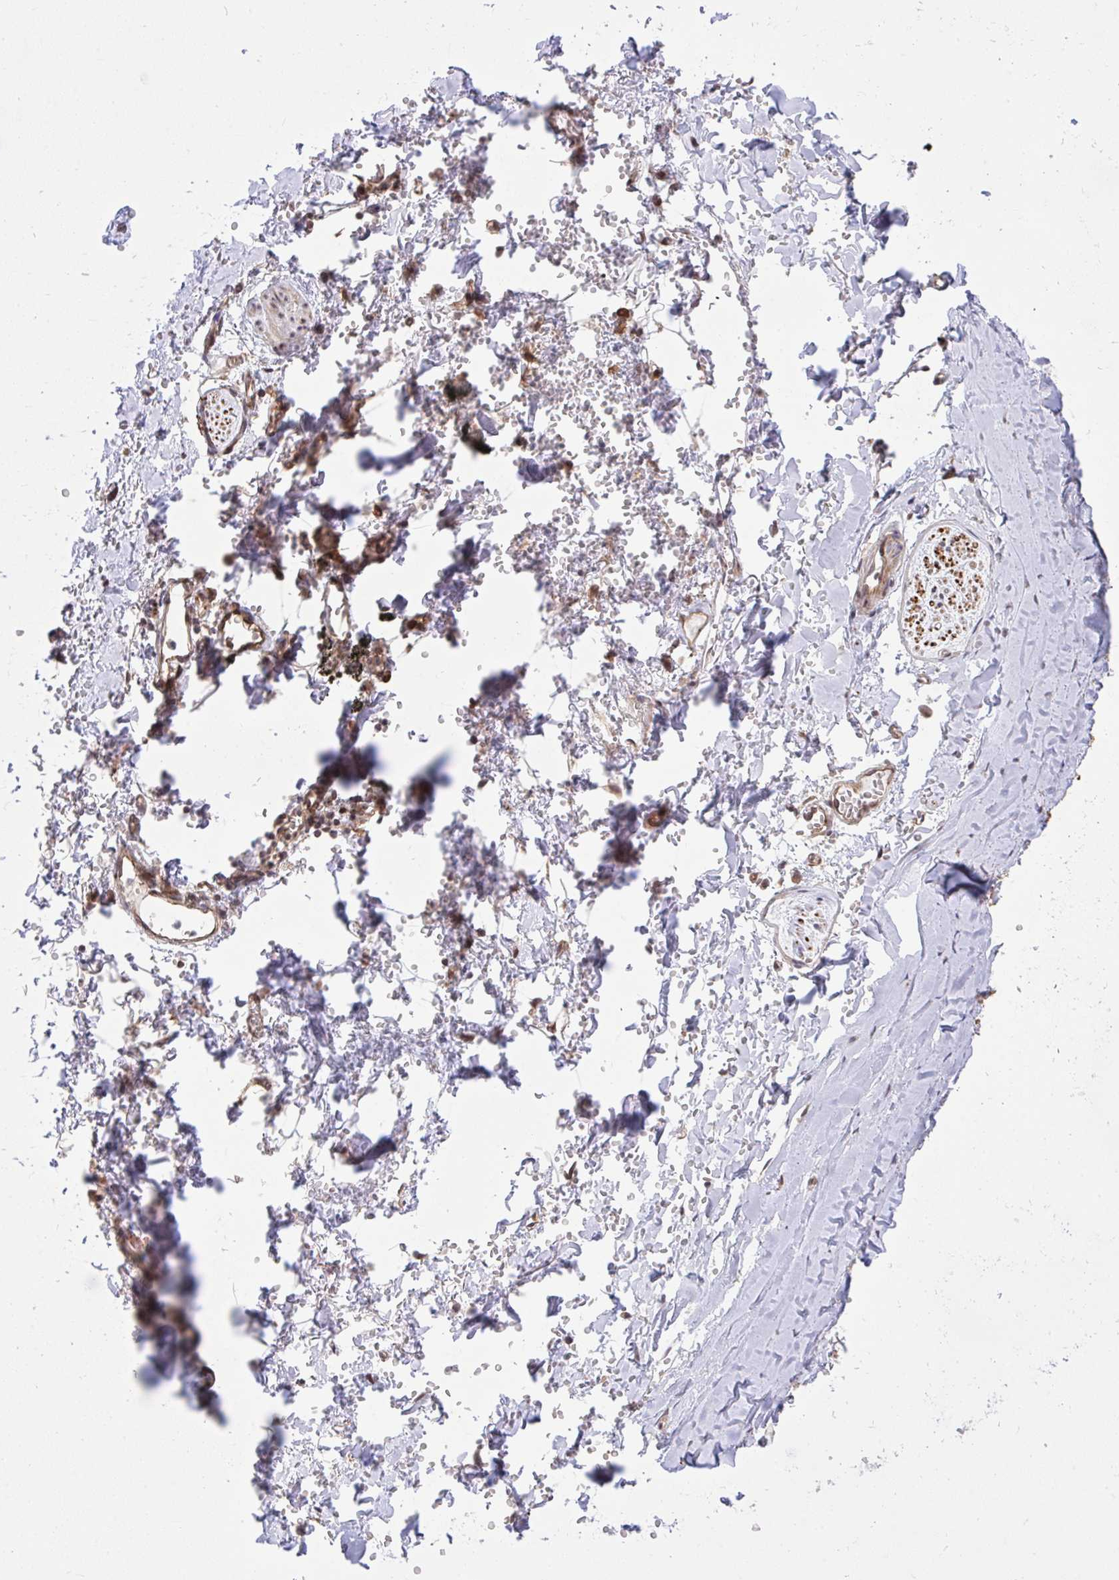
{"staining": {"intensity": "negative", "quantity": "none", "location": "none"}, "tissue": "adipose tissue", "cell_type": "Adipocytes", "image_type": "normal", "snomed": [{"axis": "morphology", "description": "Normal tissue, NOS"}, {"axis": "topography", "description": "Cartilage tissue"}, {"axis": "topography", "description": "Bronchus"}, {"axis": "topography", "description": "Peripheral nerve tissue"}], "caption": "Immunohistochemical staining of benign adipose tissue displays no significant positivity in adipocytes. (Stains: DAB (3,3'-diaminobenzidine) immunohistochemistry (IHC) with hematoxylin counter stain, Microscopy: brightfield microscopy at high magnification).", "gene": "ERI1", "patient": {"sex": "female", "age": 59}}